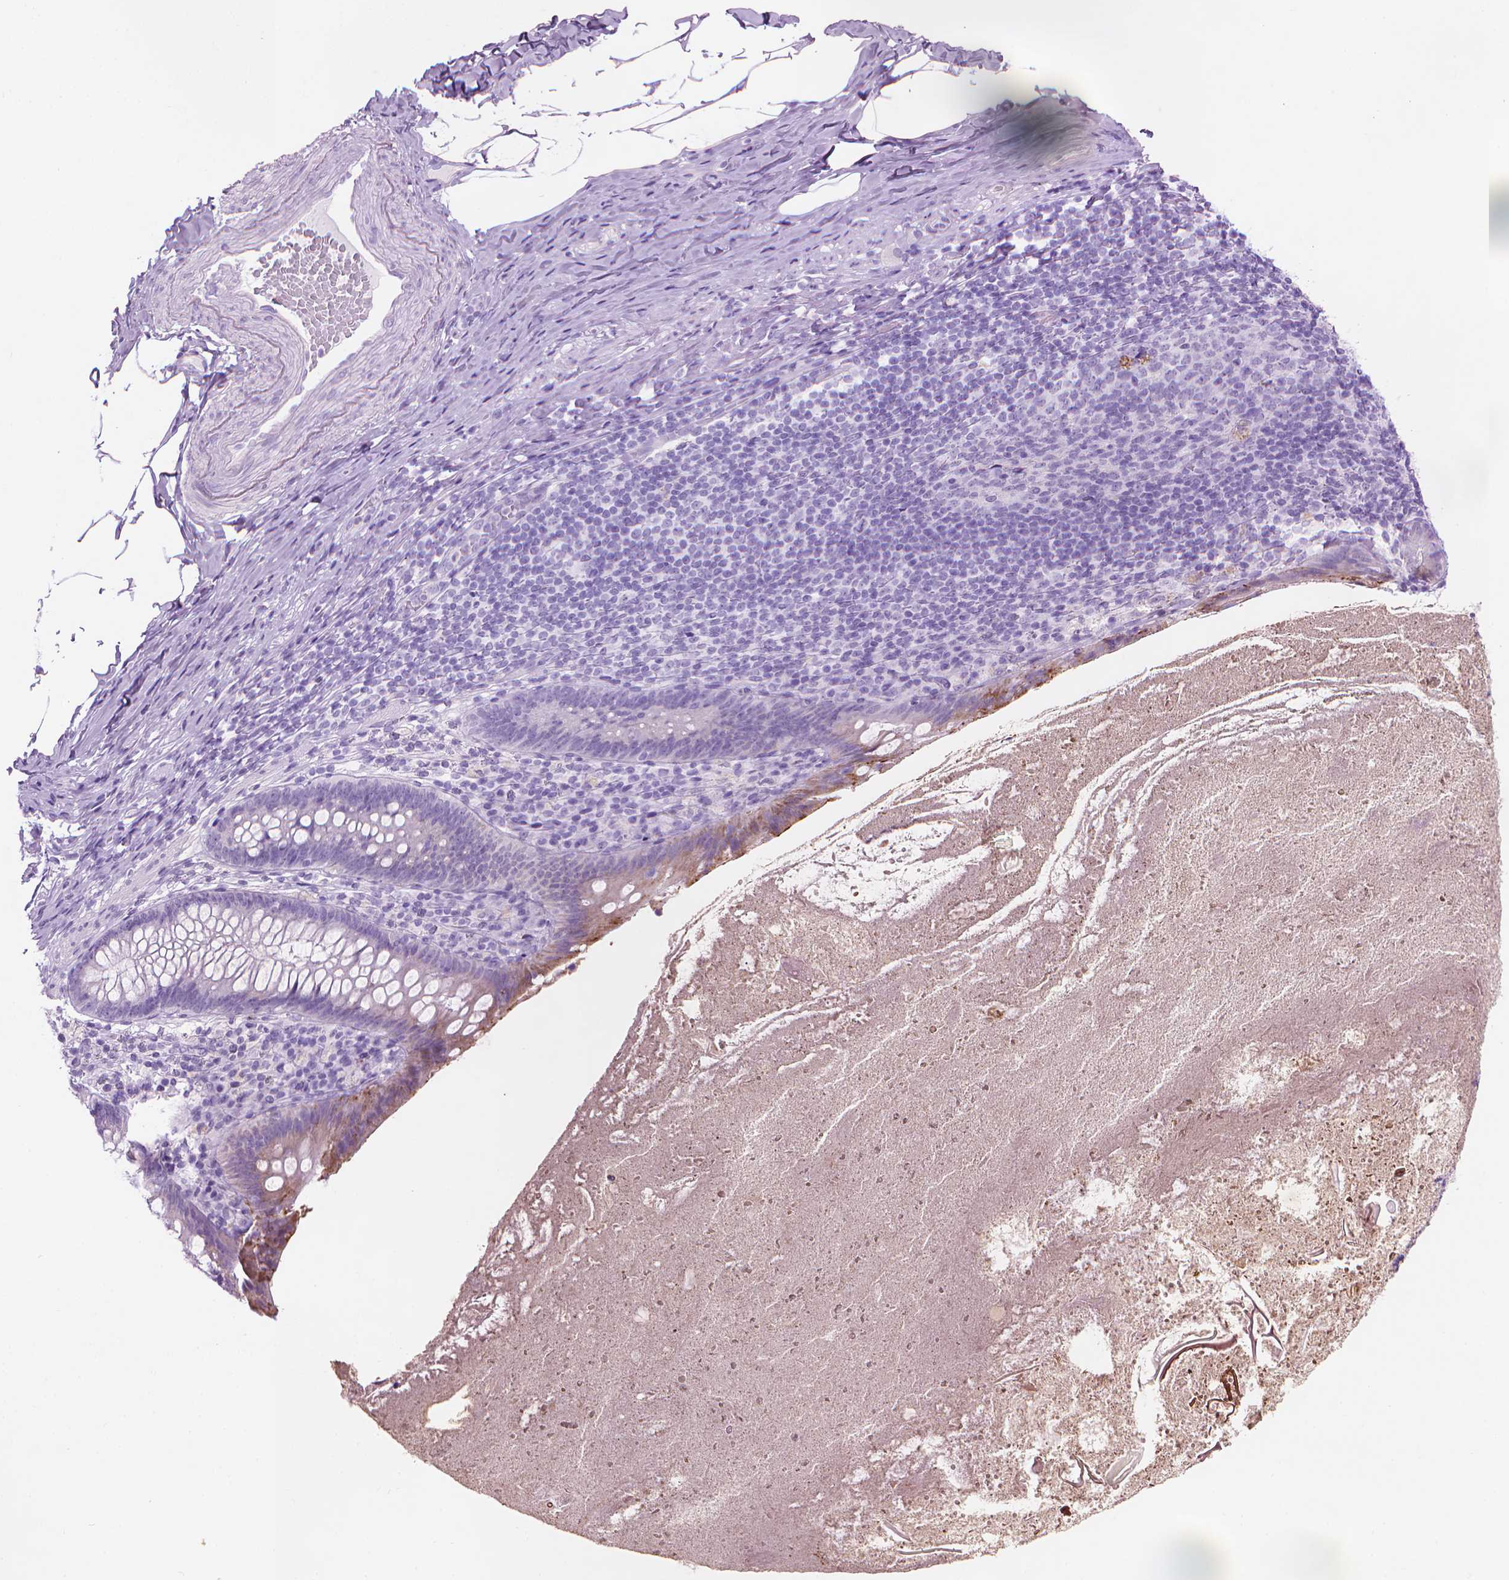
{"staining": {"intensity": "moderate", "quantity": "<25%", "location": "cytoplasmic/membranous"}, "tissue": "appendix", "cell_type": "Glandular cells", "image_type": "normal", "snomed": [{"axis": "morphology", "description": "Normal tissue, NOS"}, {"axis": "topography", "description": "Appendix"}], "caption": "Glandular cells display low levels of moderate cytoplasmic/membranous positivity in approximately <25% of cells in normal appendix.", "gene": "TTC29", "patient": {"sex": "male", "age": 47}}